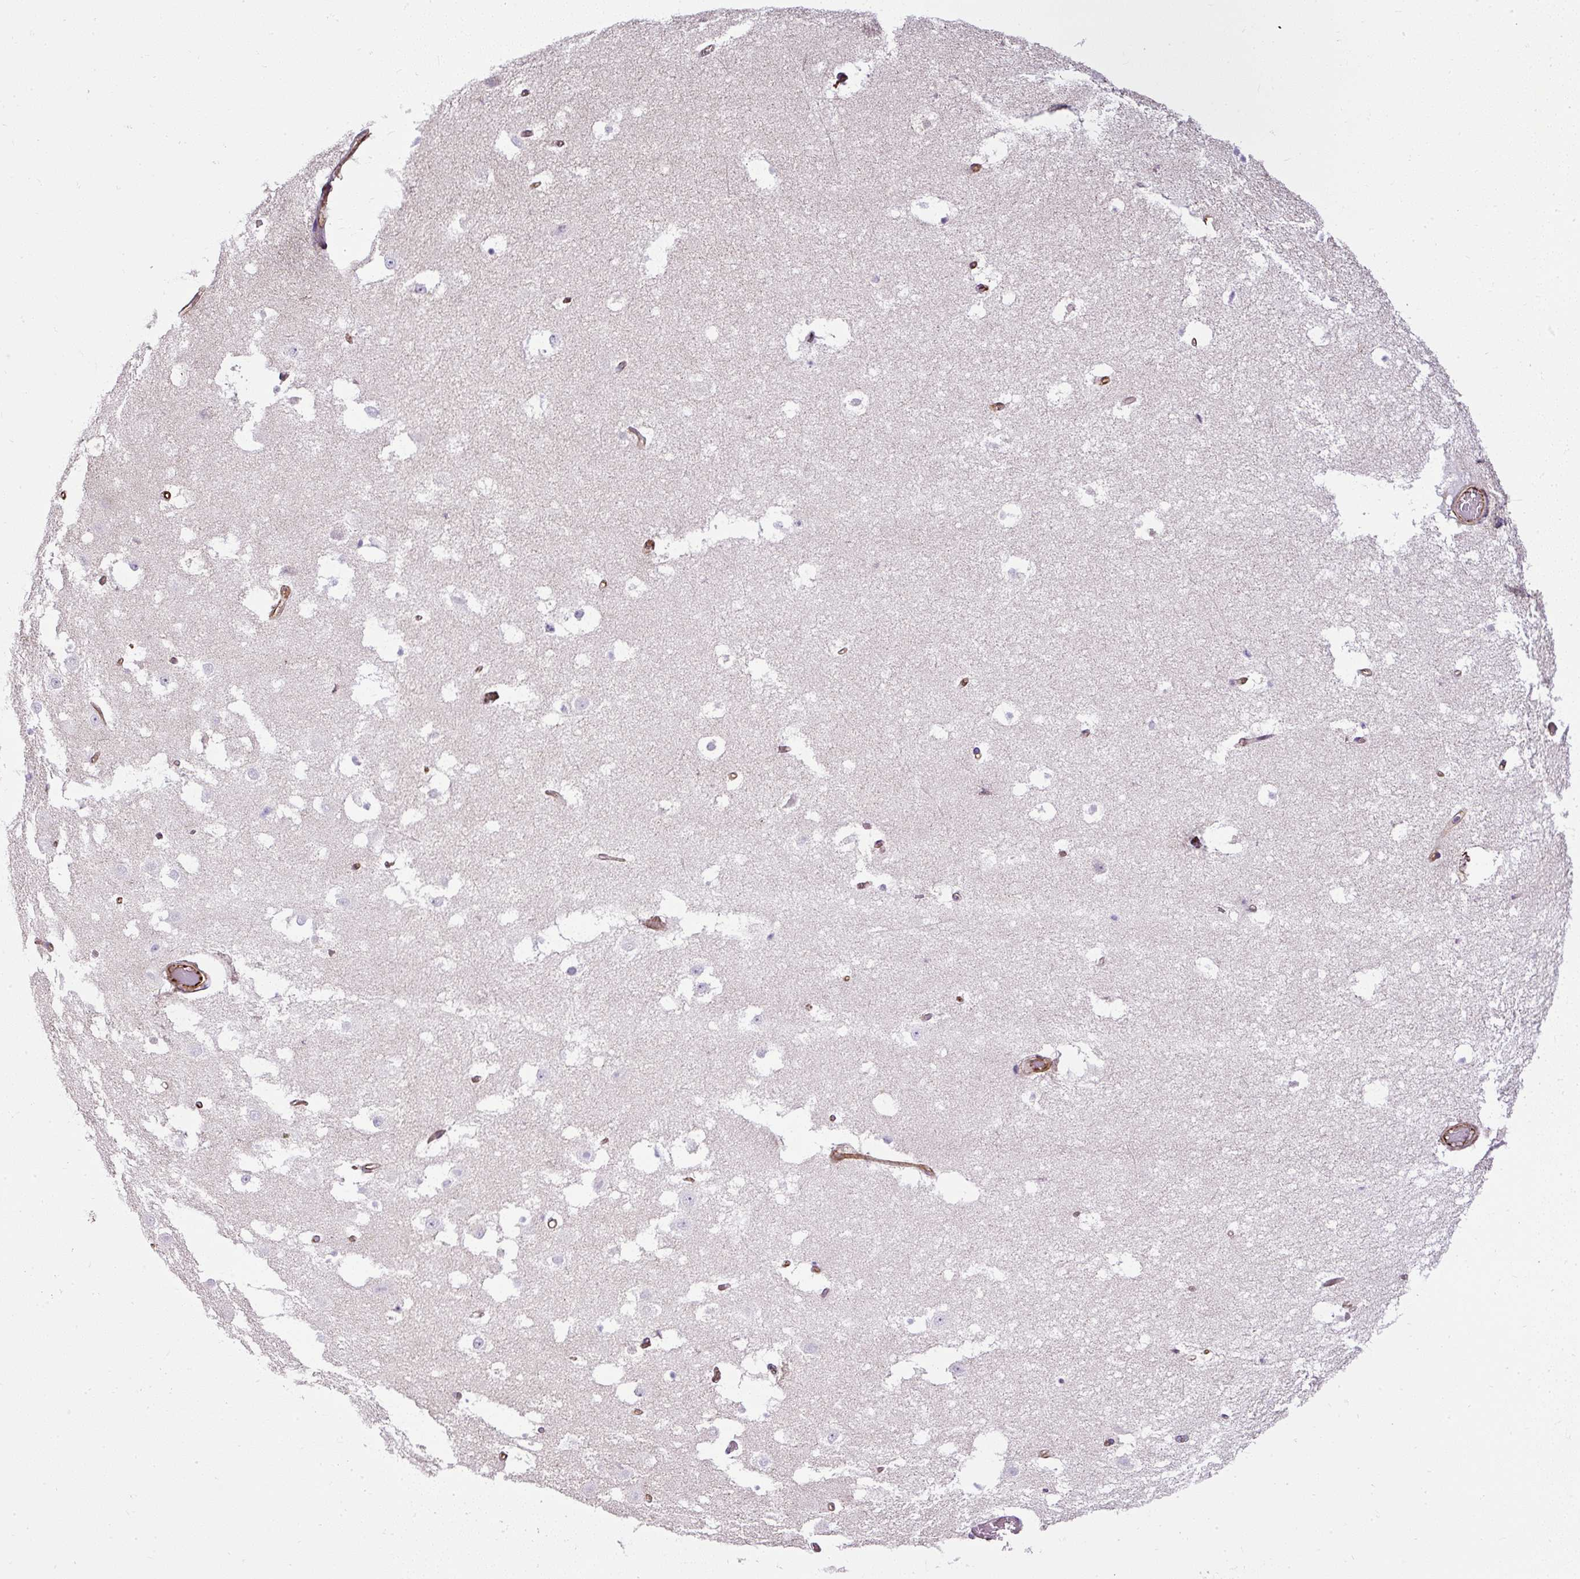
{"staining": {"intensity": "negative", "quantity": "none", "location": "none"}, "tissue": "hippocampus", "cell_type": "Glial cells", "image_type": "normal", "snomed": [{"axis": "morphology", "description": "Normal tissue, NOS"}, {"axis": "topography", "description": "Hippocampus"}], "caption": "Immunohistochemistry photomicrograph of normal hippocampus: hippocampus stained with DAB (3,3'-diaminobenzidine) demonstrates no significant protein staining in glial cells.", "gene": "PLS1", "patient": {"sex": "female", "age": 52}}